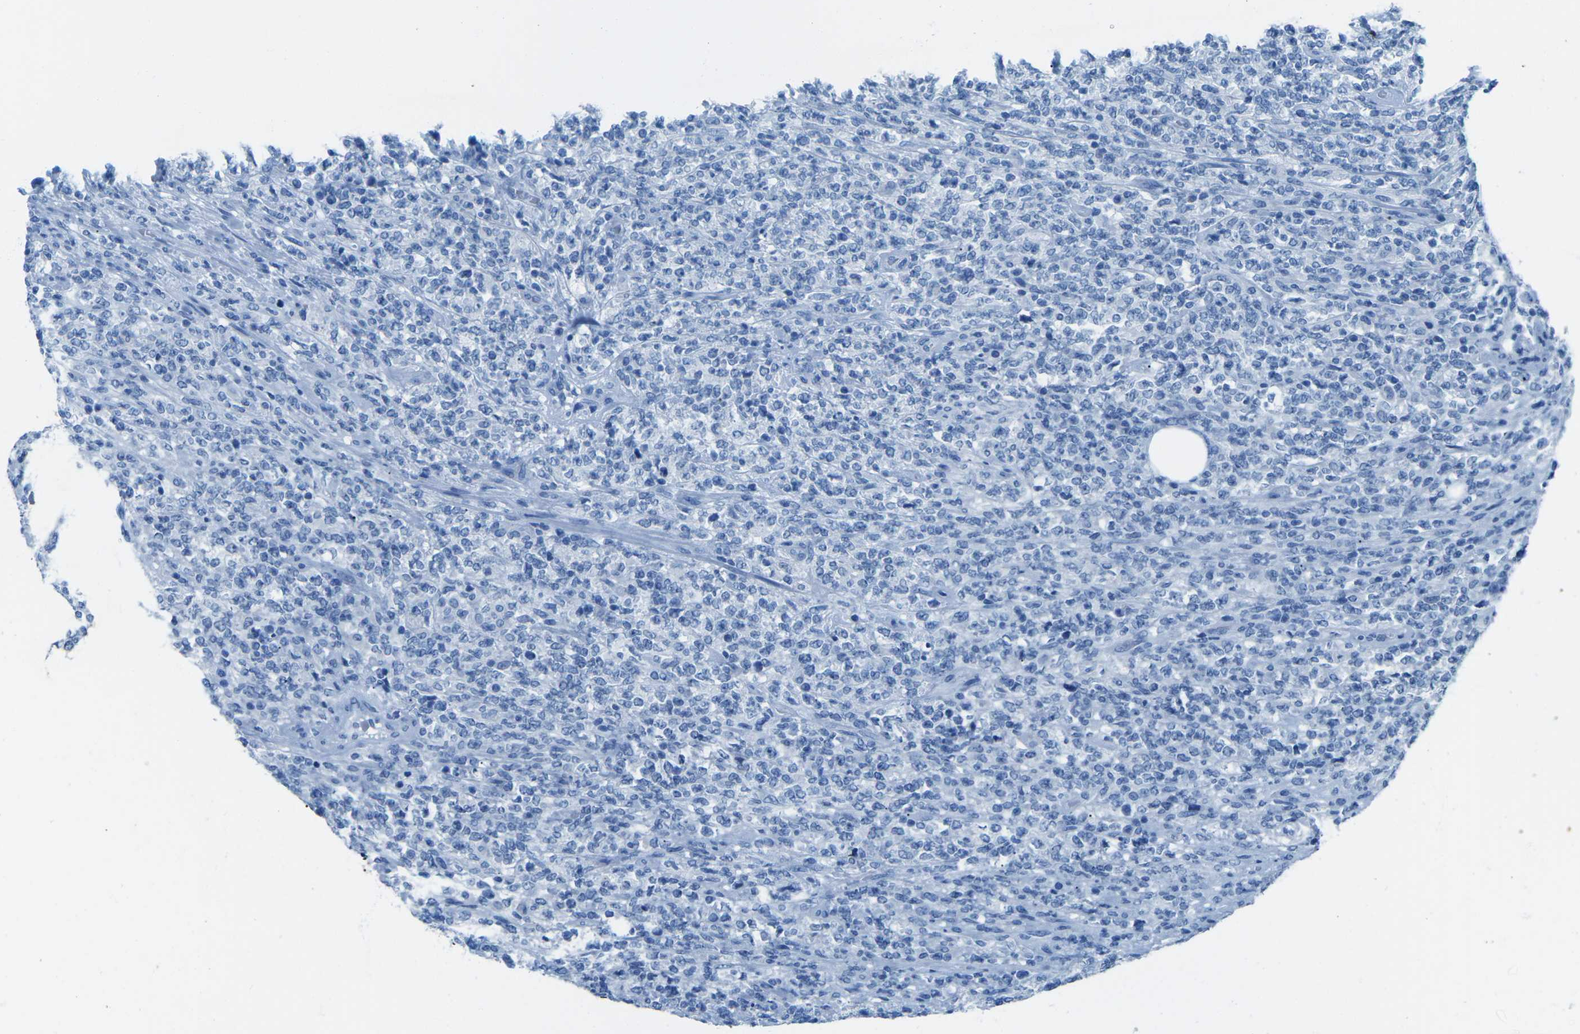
{"staining": {"intensity": "negative", "quantity": "none", "location": "none"}, "tissue": "lymphoma", "cell_type": "Tumor cells", "image_type": "cancer", "snomed": [{"axis": "morphology", "description": "Malignant lymphoma, non-Hodgkin's type, High grade"}, {"axis": "topography", "description": "Soft tissue"}], "caption": "This is a micrograph of immunohistochemistry staining of malignant lymphoma, non-Hodgkin's type (high-grade), which shows no expression in tumor cells.", "gene": "MYH8", "patient": {"sex": "male", "age": 18}}